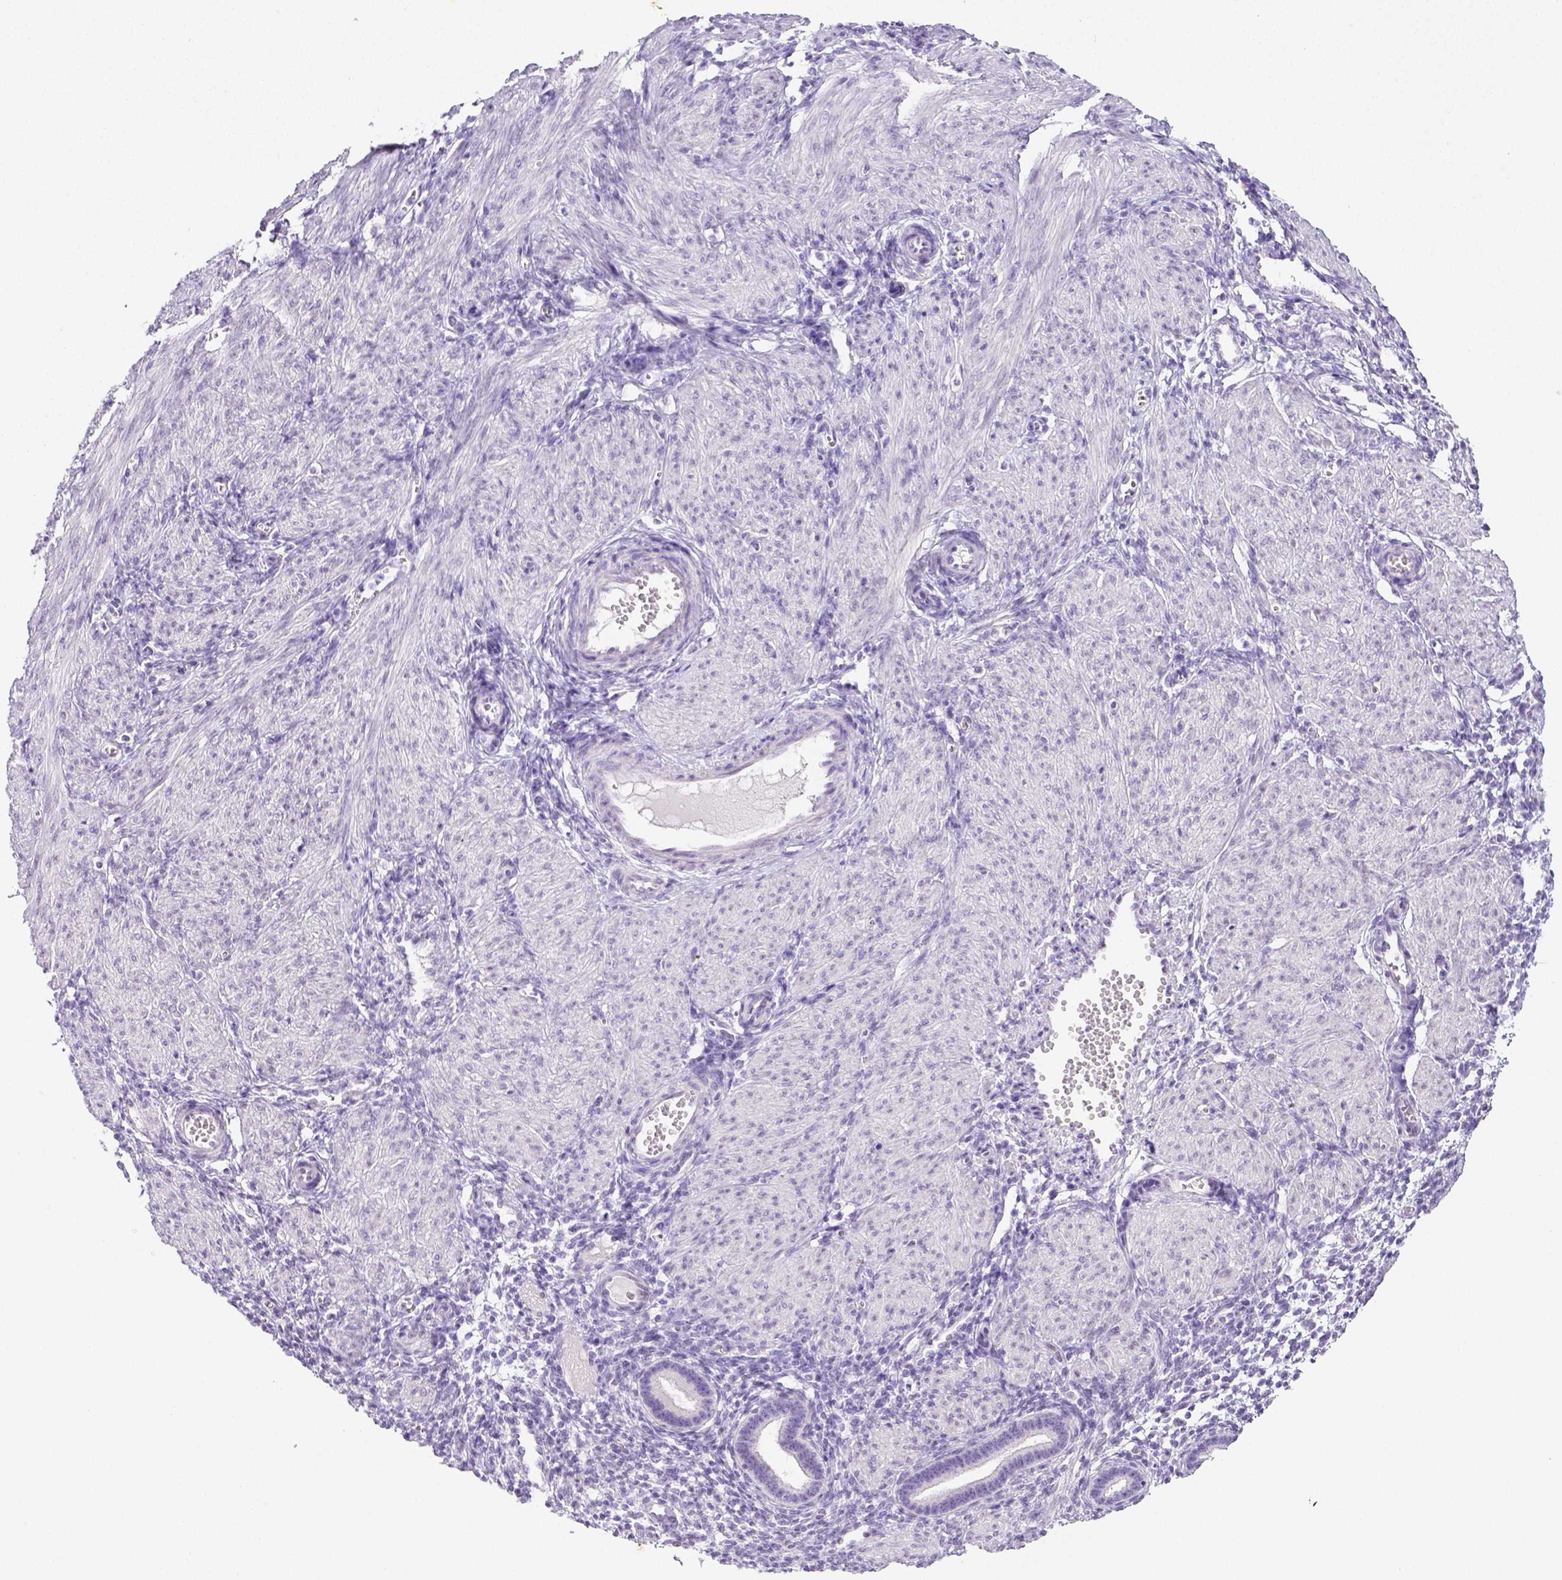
{"staining": {"intensity": "negative", "quantity": "none", "location": "none"}, "tissue": "endometrium", "cell_type": "Cells in endometrial stroma", "image_type": "normal", "snomed": [{"axis": "morphology", "description": "Normal tissue, NOS"}, {"axis": "topography", "description": "Endometrium"}], "caption": "The photomicrograph exhibits no staining of cells in endometrial stroma in normal endometrium. (DAB immunohistochemistry with hematoxylin counter stain).", "gene": "ARHGAP36", "patient": {"sex": "female", "age": 36}}